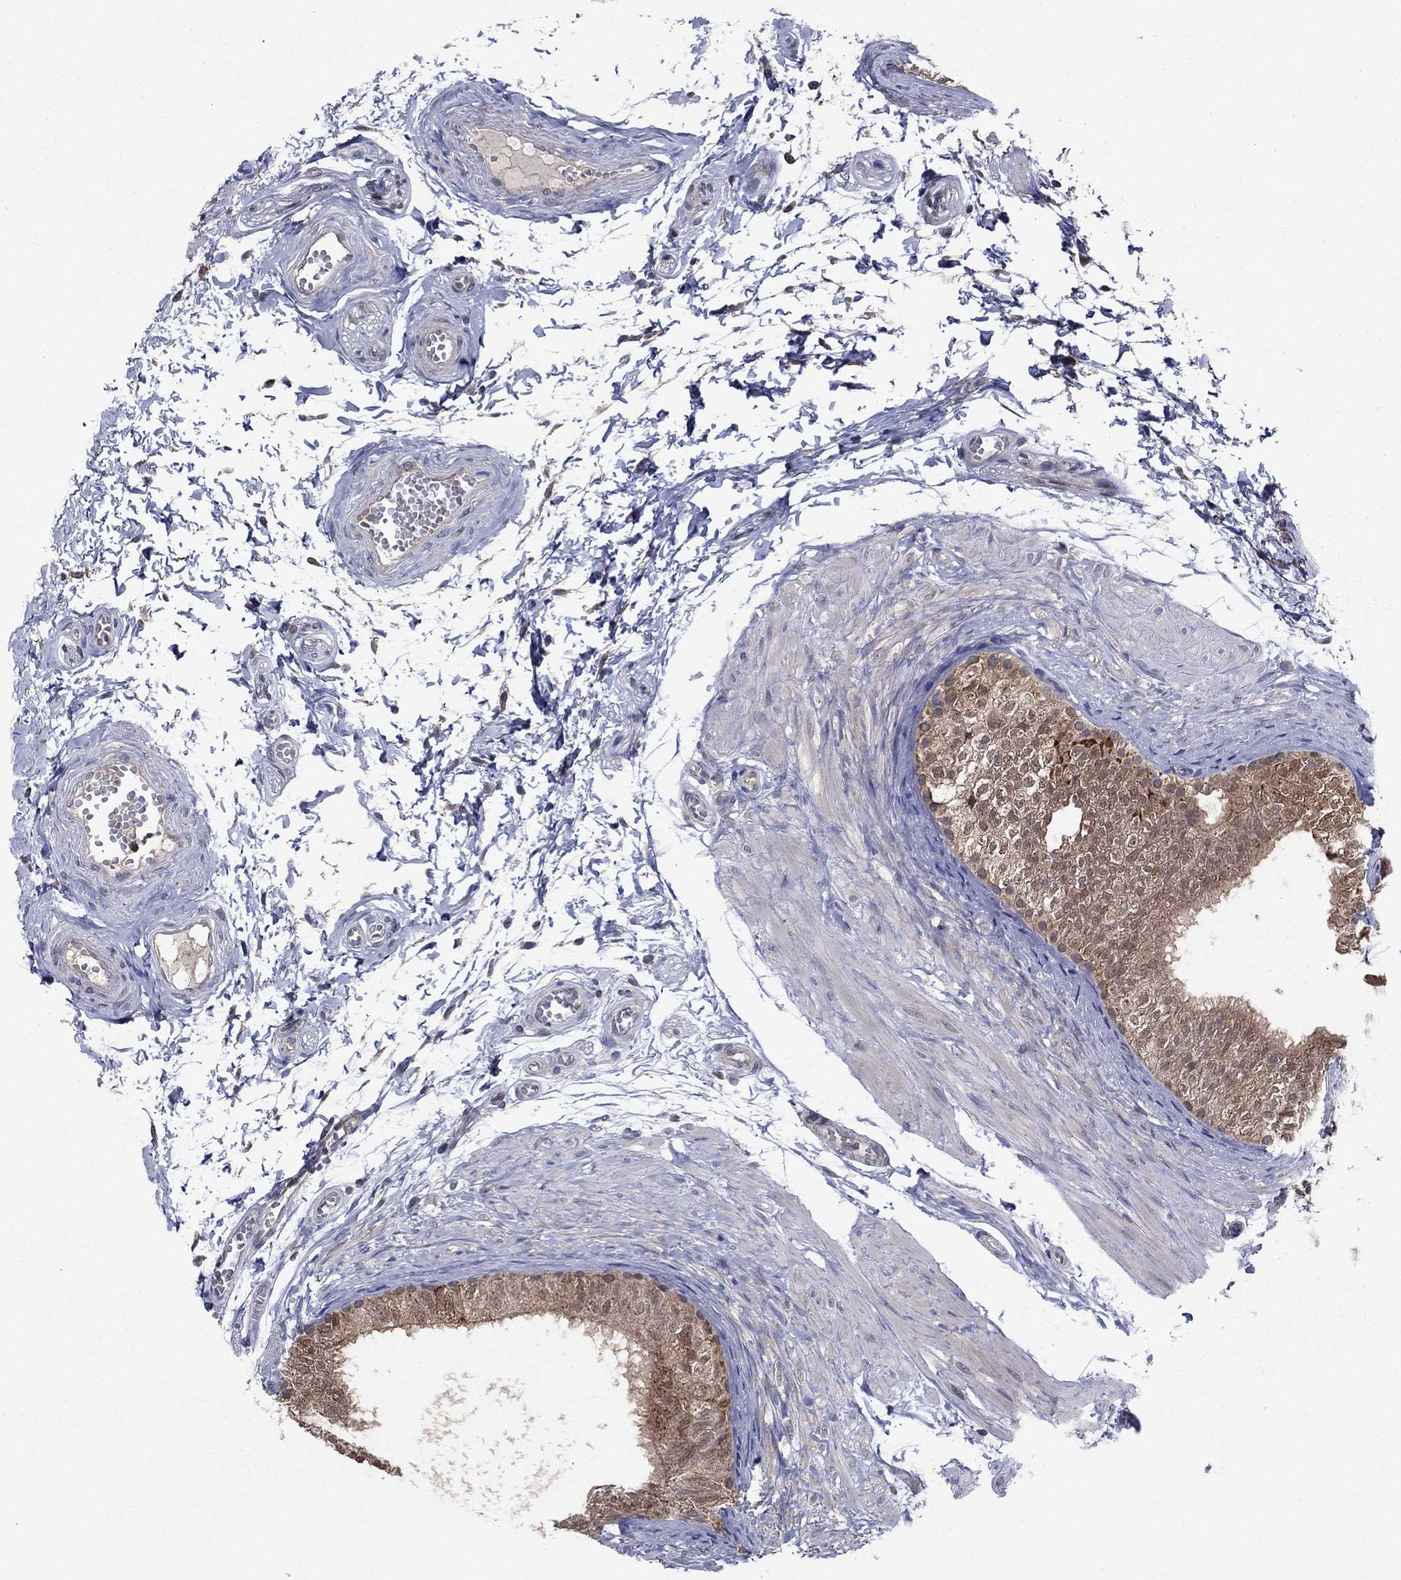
{"staining": {"intensity": "weak", "quantity": ">75%", "location": "cytoplasmic/membranous,nuclear"}, "tissue": "epididymis", "cell_type": "Glandular cells", "image_type": "normal", "snomed": [{"axis": "morphology", "description": "Normal tissue, NOS"}, {"axis": "topography", "description": "Epididymis"}], "caption": "Weak cytoplasmic/membranous,nuclear protein staining is appreciated in about >75% of glandular cells in epididymis.", "gene": "GRHPR", "patient": {"sex": "male", "age": 22}}